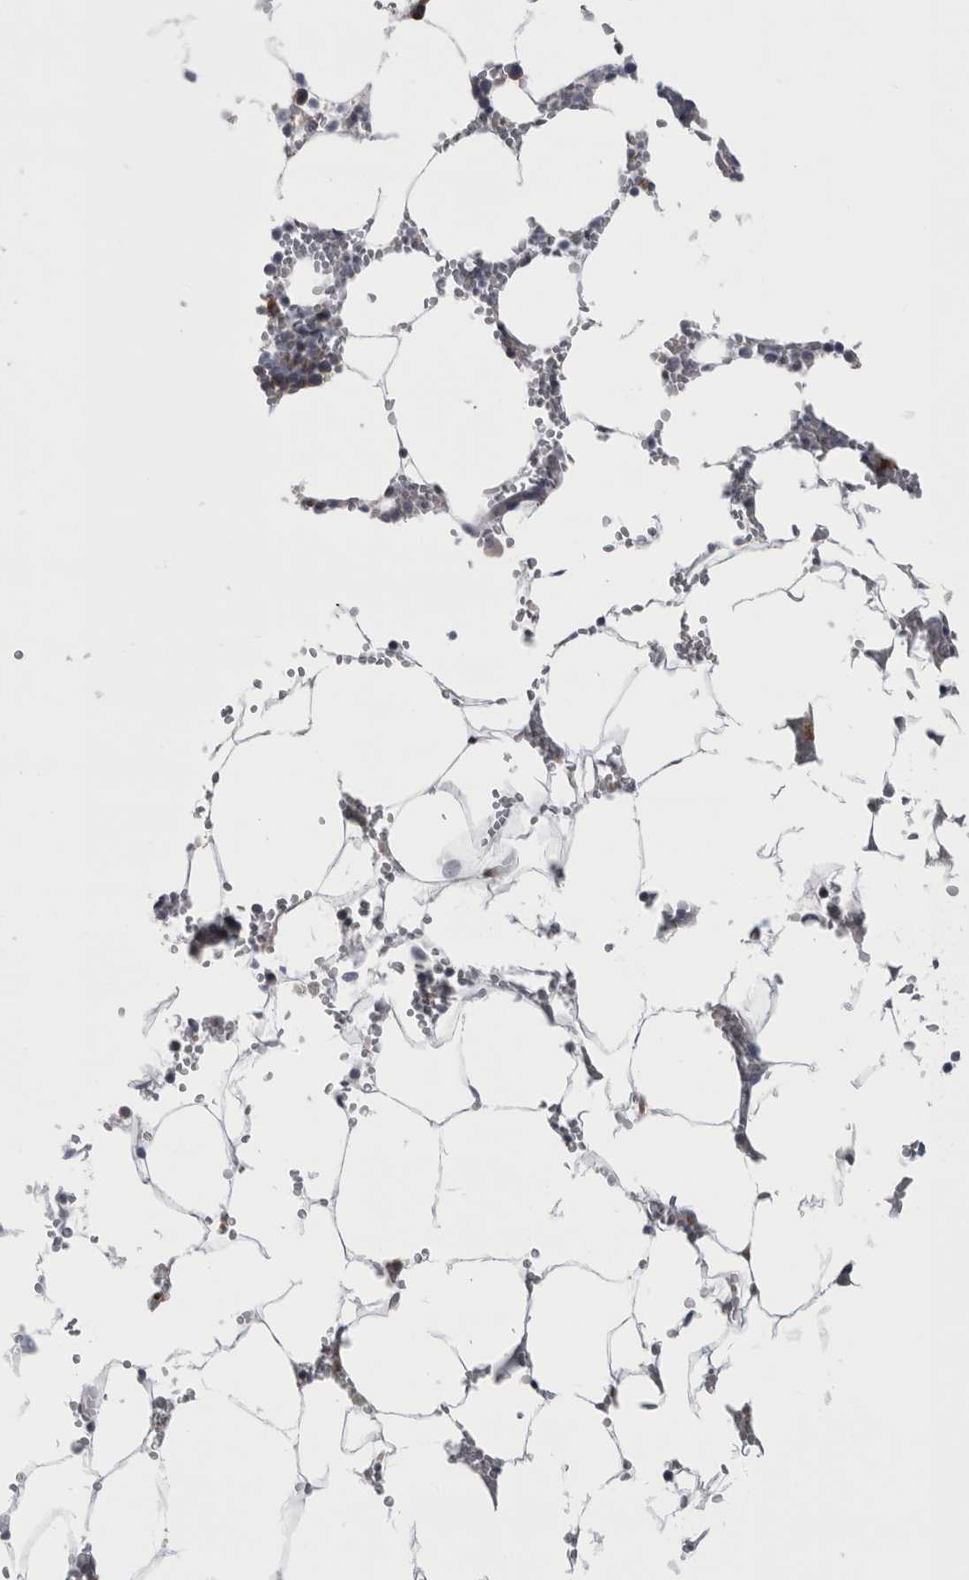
{"staining": {"intensity": "moderate", "quantity": "25%-75%", "location": "cytoplasmic/membranous"}, "tissue": "bone marrow", "cell_type": "Hematopoietic cells", "image_type": "normal", "snomed": [{"axis": "morphology", "description": "Normal tissue, NOS"}, {"axis": "topography", "description": "Bone marrow"}], "caption": "Hematopoietic cells exhibit medium levels of moderate cytoplasmic/membranous positivity in approximately 25%-75% of cells in benign bone marrow. (brown staining indicates protein expression, while blue staining denotes nuclei).", "gene": "PRRC2C", "patient": {"sex": "male", "age": 70}}